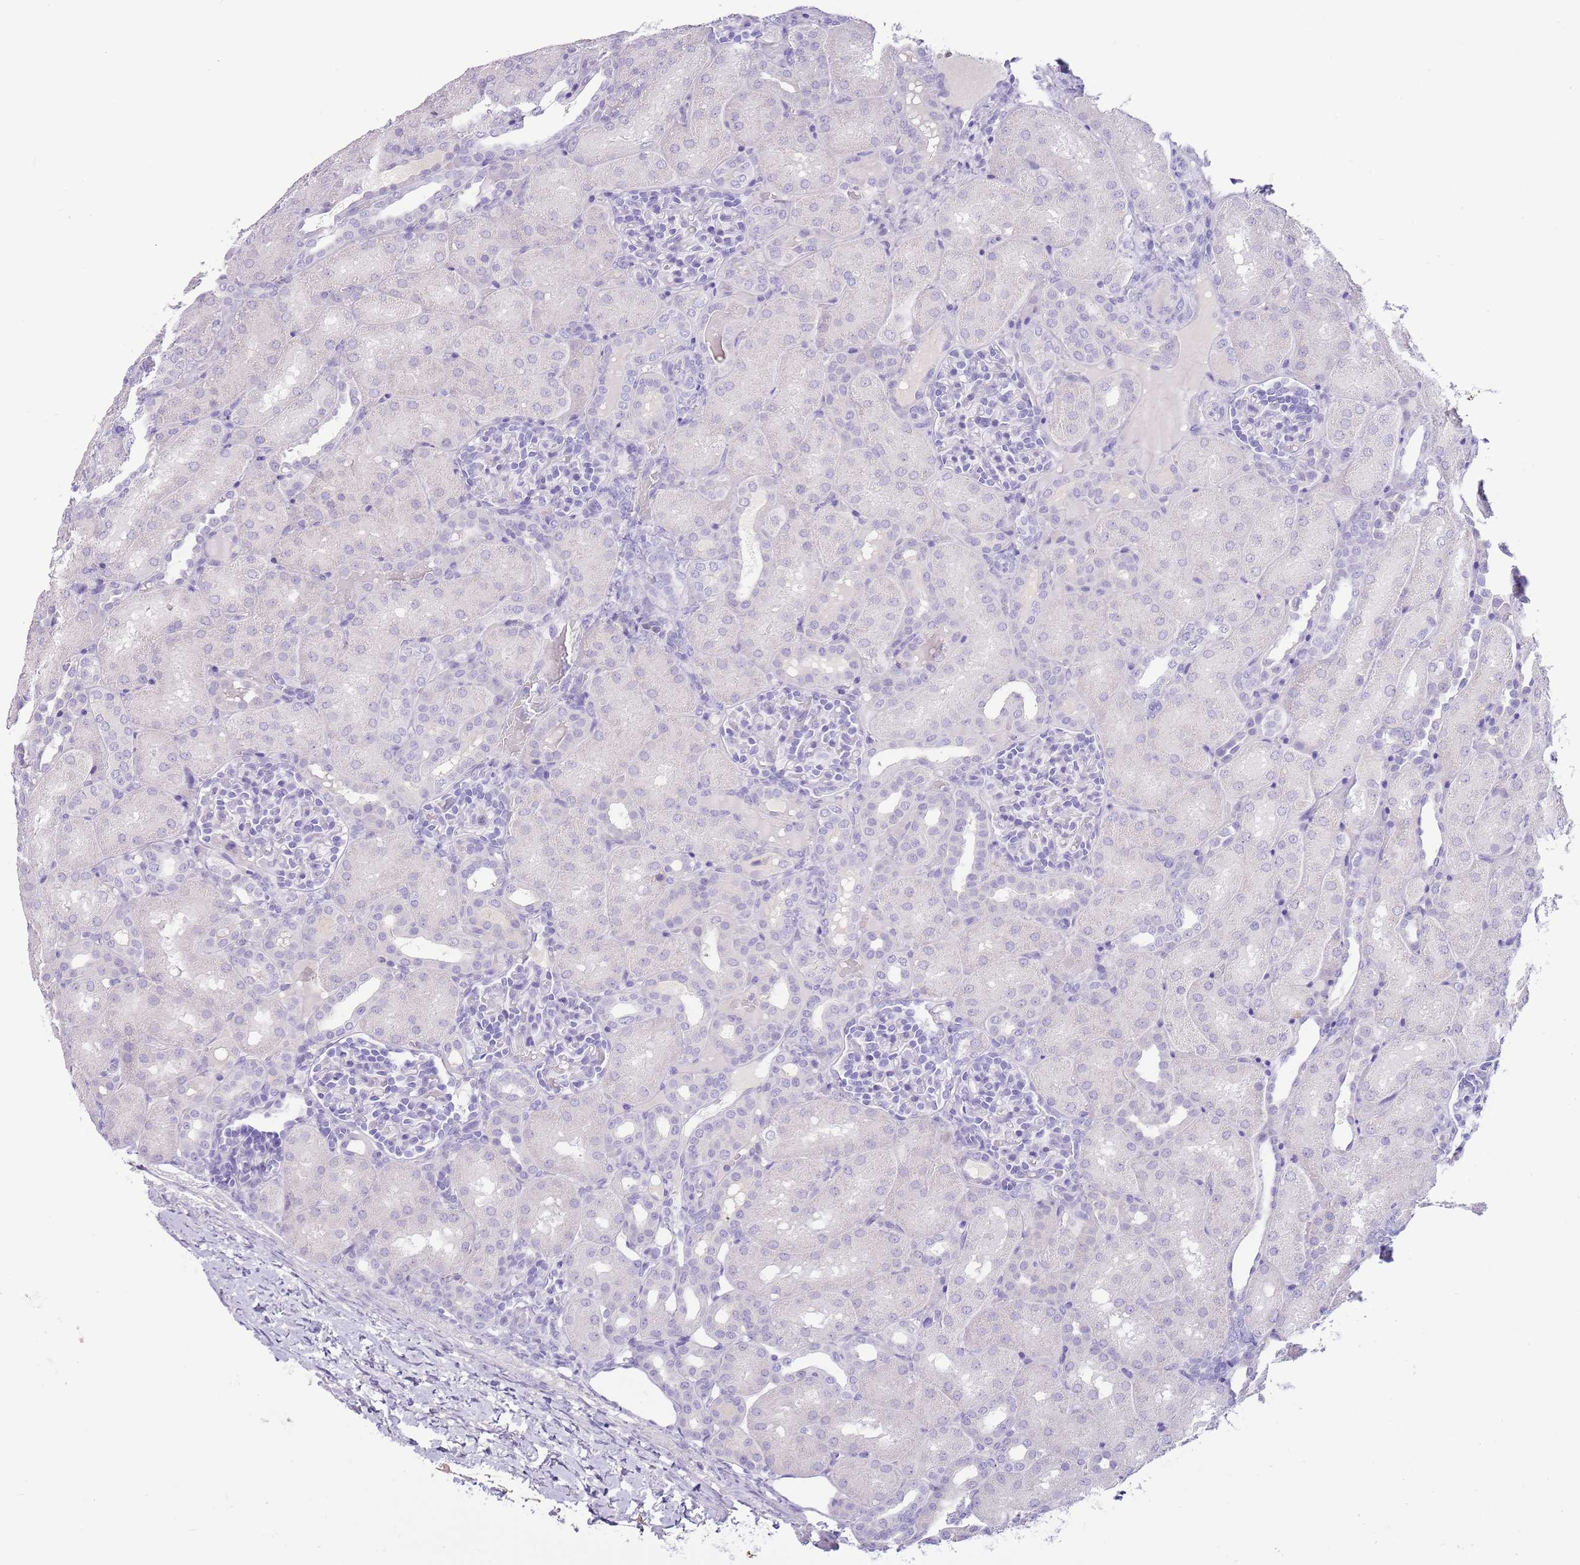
{"staining": {"intensity": "negative", "quantity": "none", "location": "none"}, "tissue": "kidney", "cell_type": "Cells in glomeruli", "image_type": "normal", "snomed": [{"axis": "morphology", "description": "Normal tissue, NOS"}, {"axis": "topography", "description": "Kidney"}], "caption": "The histopathology image displays no staining of cells in glomeruli in normal kidney.", "gene": "TOX2", "patient": {"sex": "male", "age": 1}}